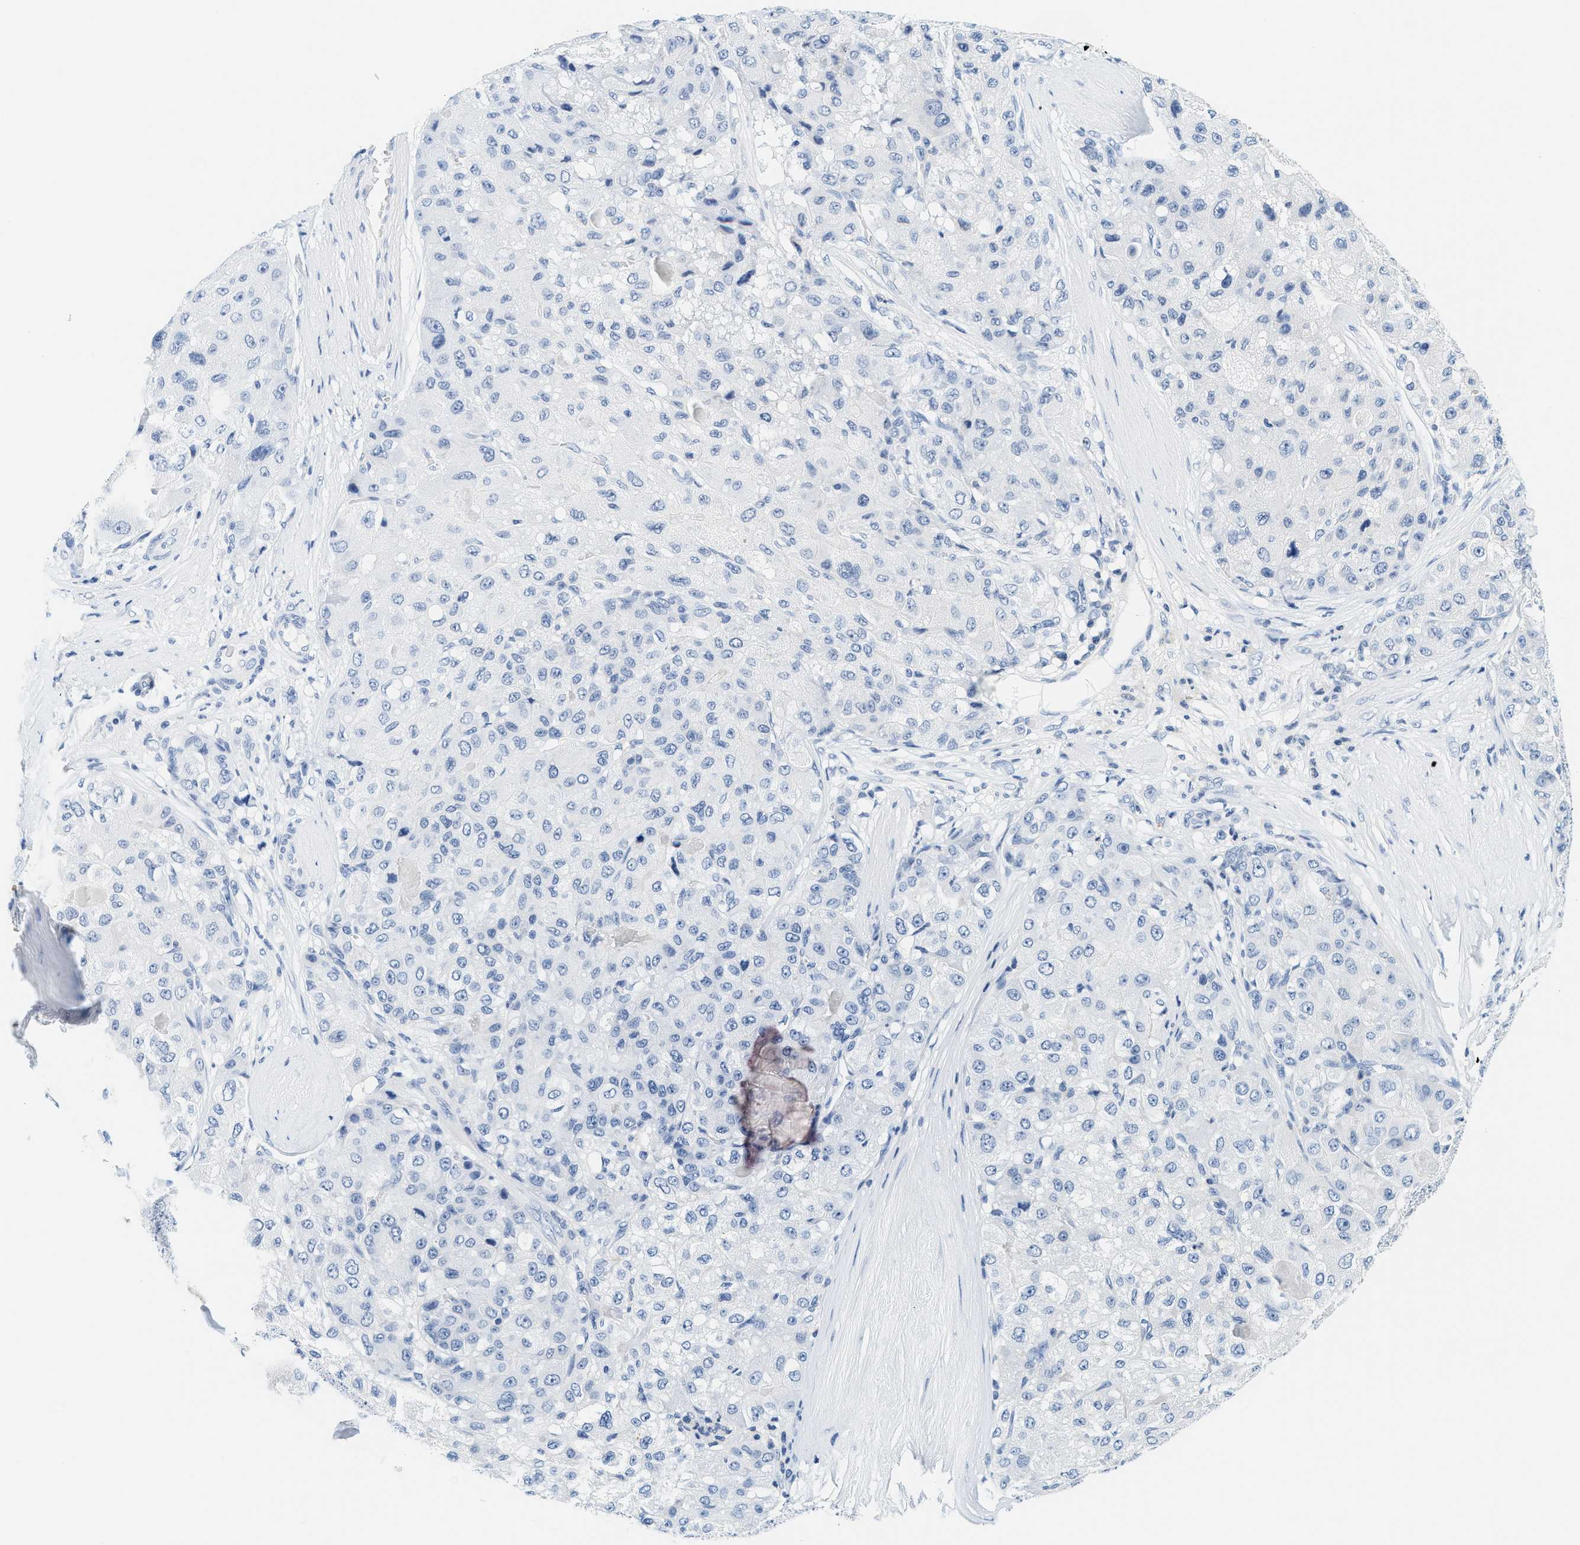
{"staining": {"intensity": "negative", "quantity": "none", "location": "none"}, "tissue": "liver cancer", "cell_type": "Tumor cells", "image_type": "cancer", "snomed": [{"axis": "morphology", "description": "Carcinoma, Hepatocellular, NOS"}, {"axis": "topography", "description": "Liver"}], "caption": "Immunohistochemistry (IHC) photomicrograph of hepatocellular carcinoma (liver) stained for a protein (brown), which demonstrates no staining in tumor cells.", "gene": "SAMD9", "patient": {"sex": "male", "age": 80}}